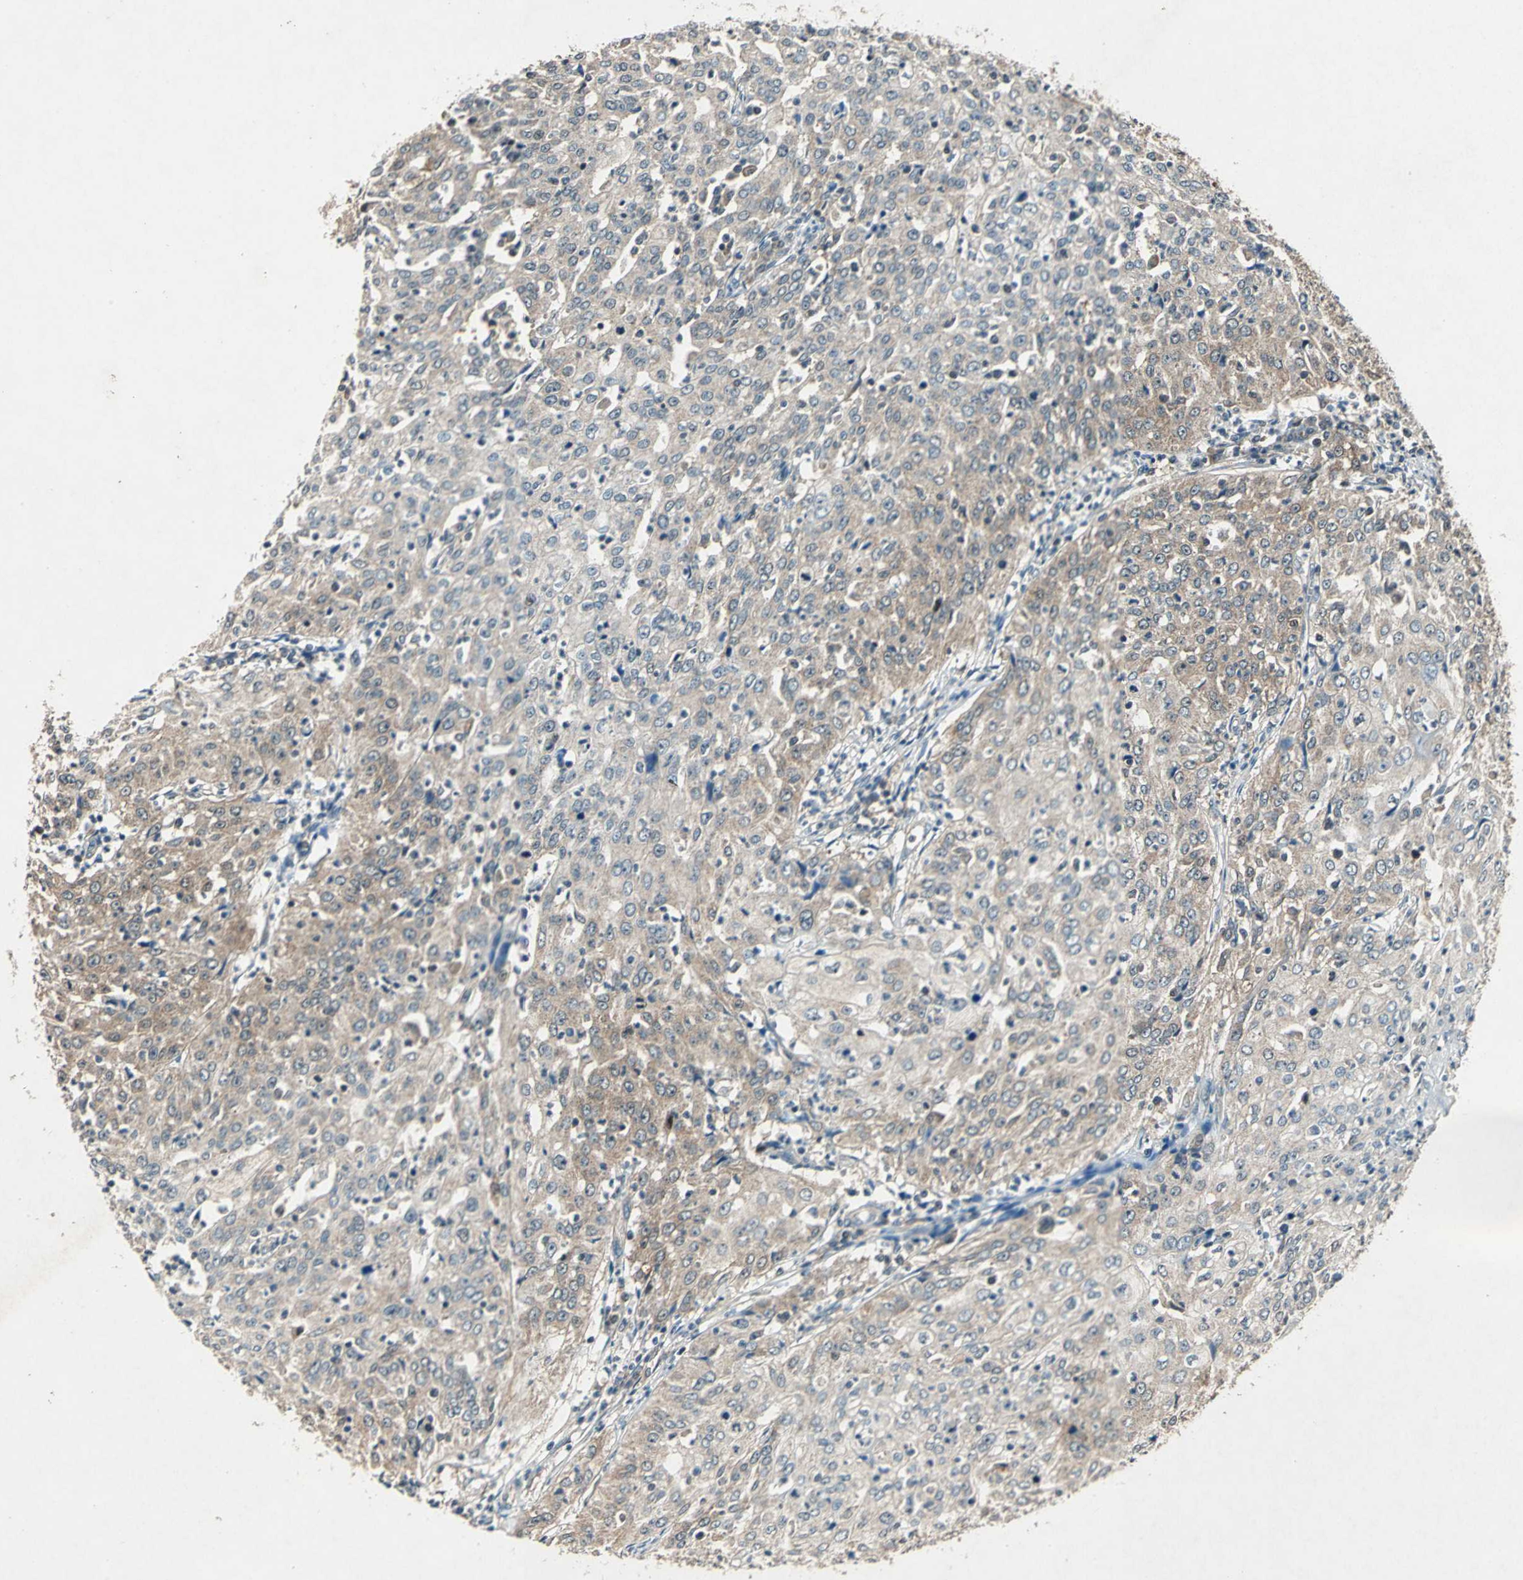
{"staining": {"intensity": "weak", "quantity": ">75%", "location": "cytoplasmic/membranous"}, "tissue": "cervical cancer", "cell_type": "Tumor cells", "image_type": "cancer", "snomed": [{"axis": "morphology", "description": "Squamous cell carcinoma, NOS"}, {"axis": "topography", "description": "Cervix"}], "caption": "High-magnification brightfield microscopy of cervical cancer stained with DAB (brown) and counterstained with hematoxylin (blue). tumor cells exhibit weak cytoplasmic/membranous staining is seen in about>75% of cells. The staining is performed using DAB (3,3'-diaminobenzidine) brown chromogen to label protein expression. The nuclei are counter-stained blue using hematoxylin.", "gene": "AHSA1", "patient": {"sex": "female", "age": 39}}